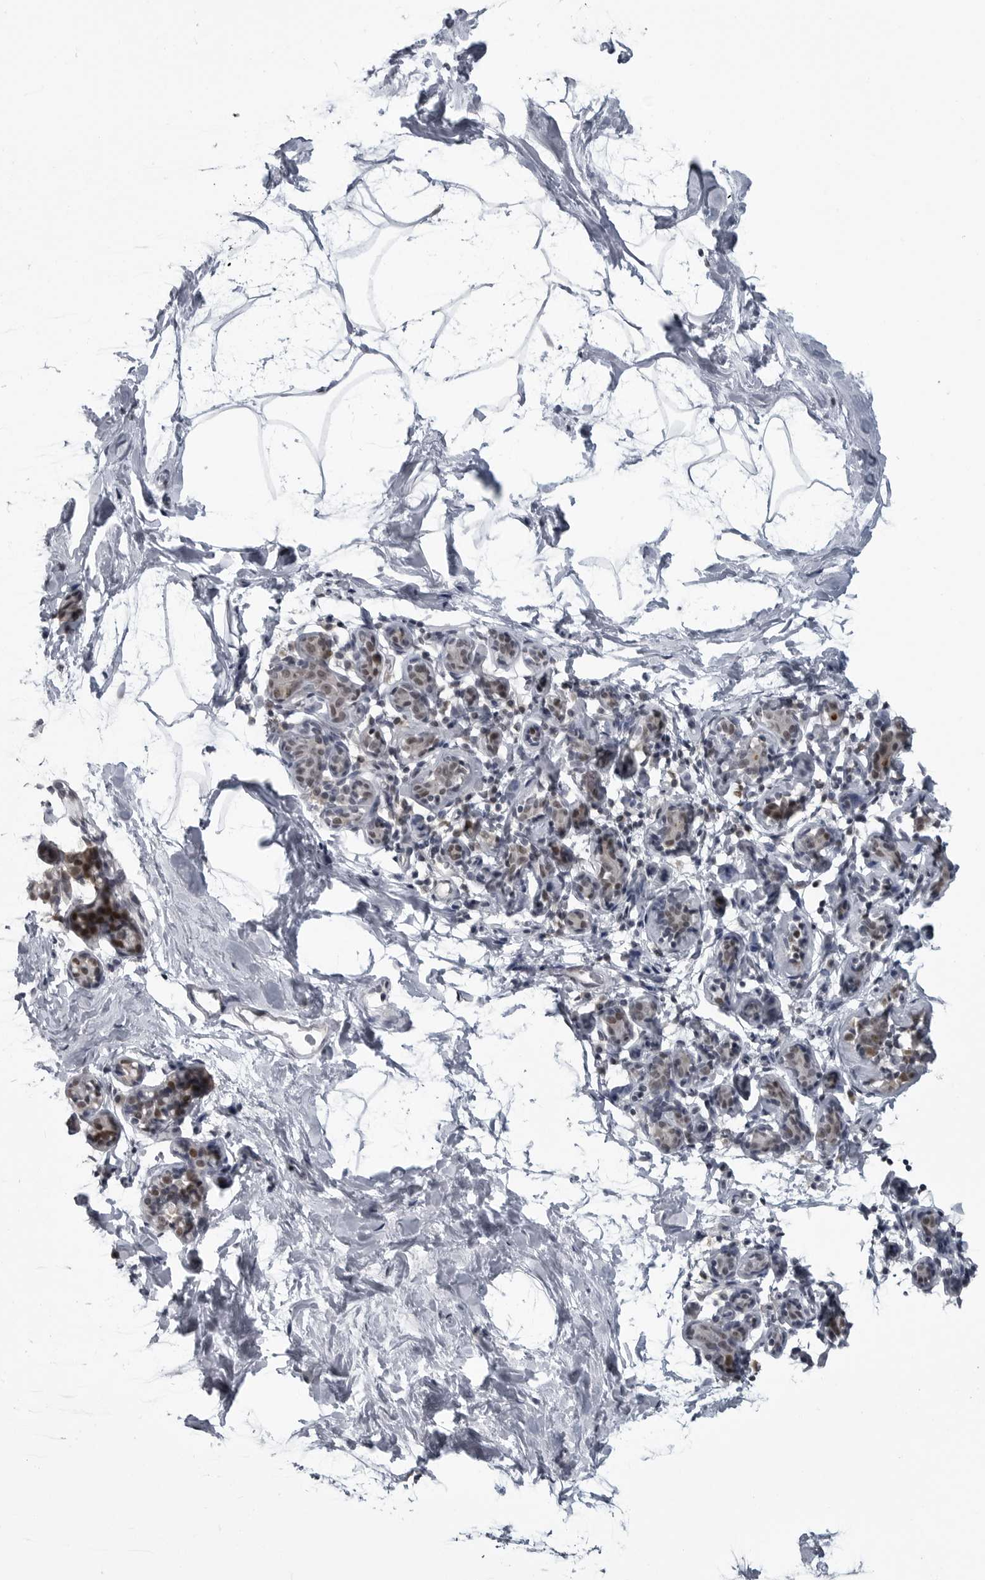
{"staining": {"intensity": "negative", "quantity": "none", "location": "none"}, "tissue": "breast", "cell_type": "Adipocytes", "image_type": "normal", "snomed": [{"axis": "morphology", "description": "Normal tissue, NOS"}, {"axis": "topography", "description": "Breast"}], "caption": "DAB (3,3'-diaminobenzidine) immunohistochemical staining of unremarkable human breast demonstrates no significant positivity in adipocytes. Brightfield microscopy of immunohistochemistry stained with DAB (3,3'-diaminobenzidine) (brown) and hematoxylin (blue), captured at high magnification.", "gene": "C8orf58", "patient": {"sex": "female", "age": 62}}